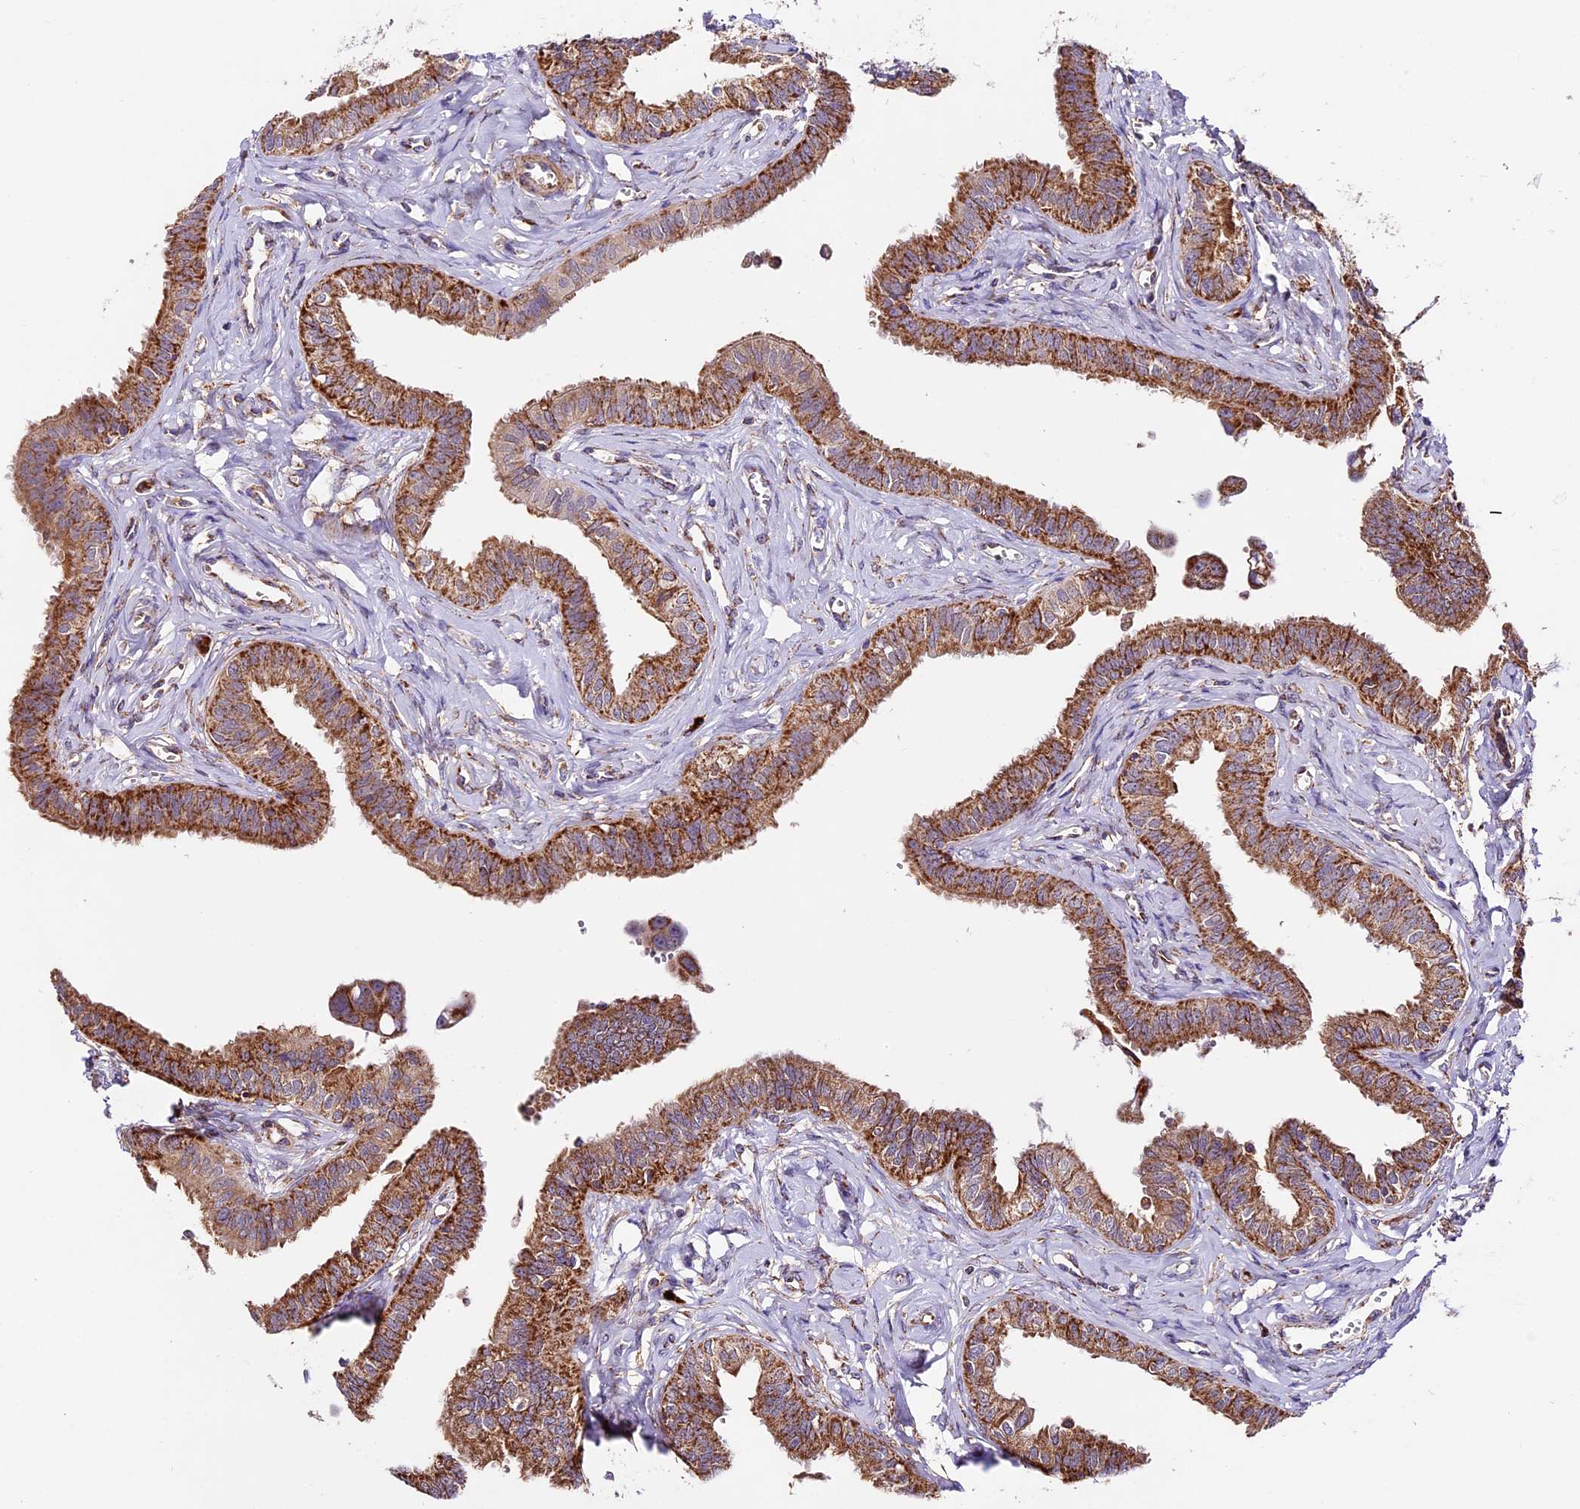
{"staining": {"intensity": "strong", "quantity": ">75%", "location": "cytoplasmic/membranous"}, "tissue": "fallopian tube", "cell_type": "Glandular cells", "image_type": "normal", "snomed": [{"axis": "morphology", "description": "Normal tissue, NOS"}, {"axis": "morphology", "description": "Carcinoma, NOS"}, {"axis": "topography", "description": "Fallopian tube"}, {"axis": "topography", "description": "Ovary"}], "caption": "Immunohistochemical staining of unremarkable human fallopian tube reveals high levels of strong cytoplasmic/membranous staining in about >75% of glandular cells. The staining was performed using DAB, with brown indicating positive protein expression. Nuclei are stained blue with hematoxylin.", "gene": "NDUFA8", "patient": {"sex": "female", "age": 59}}